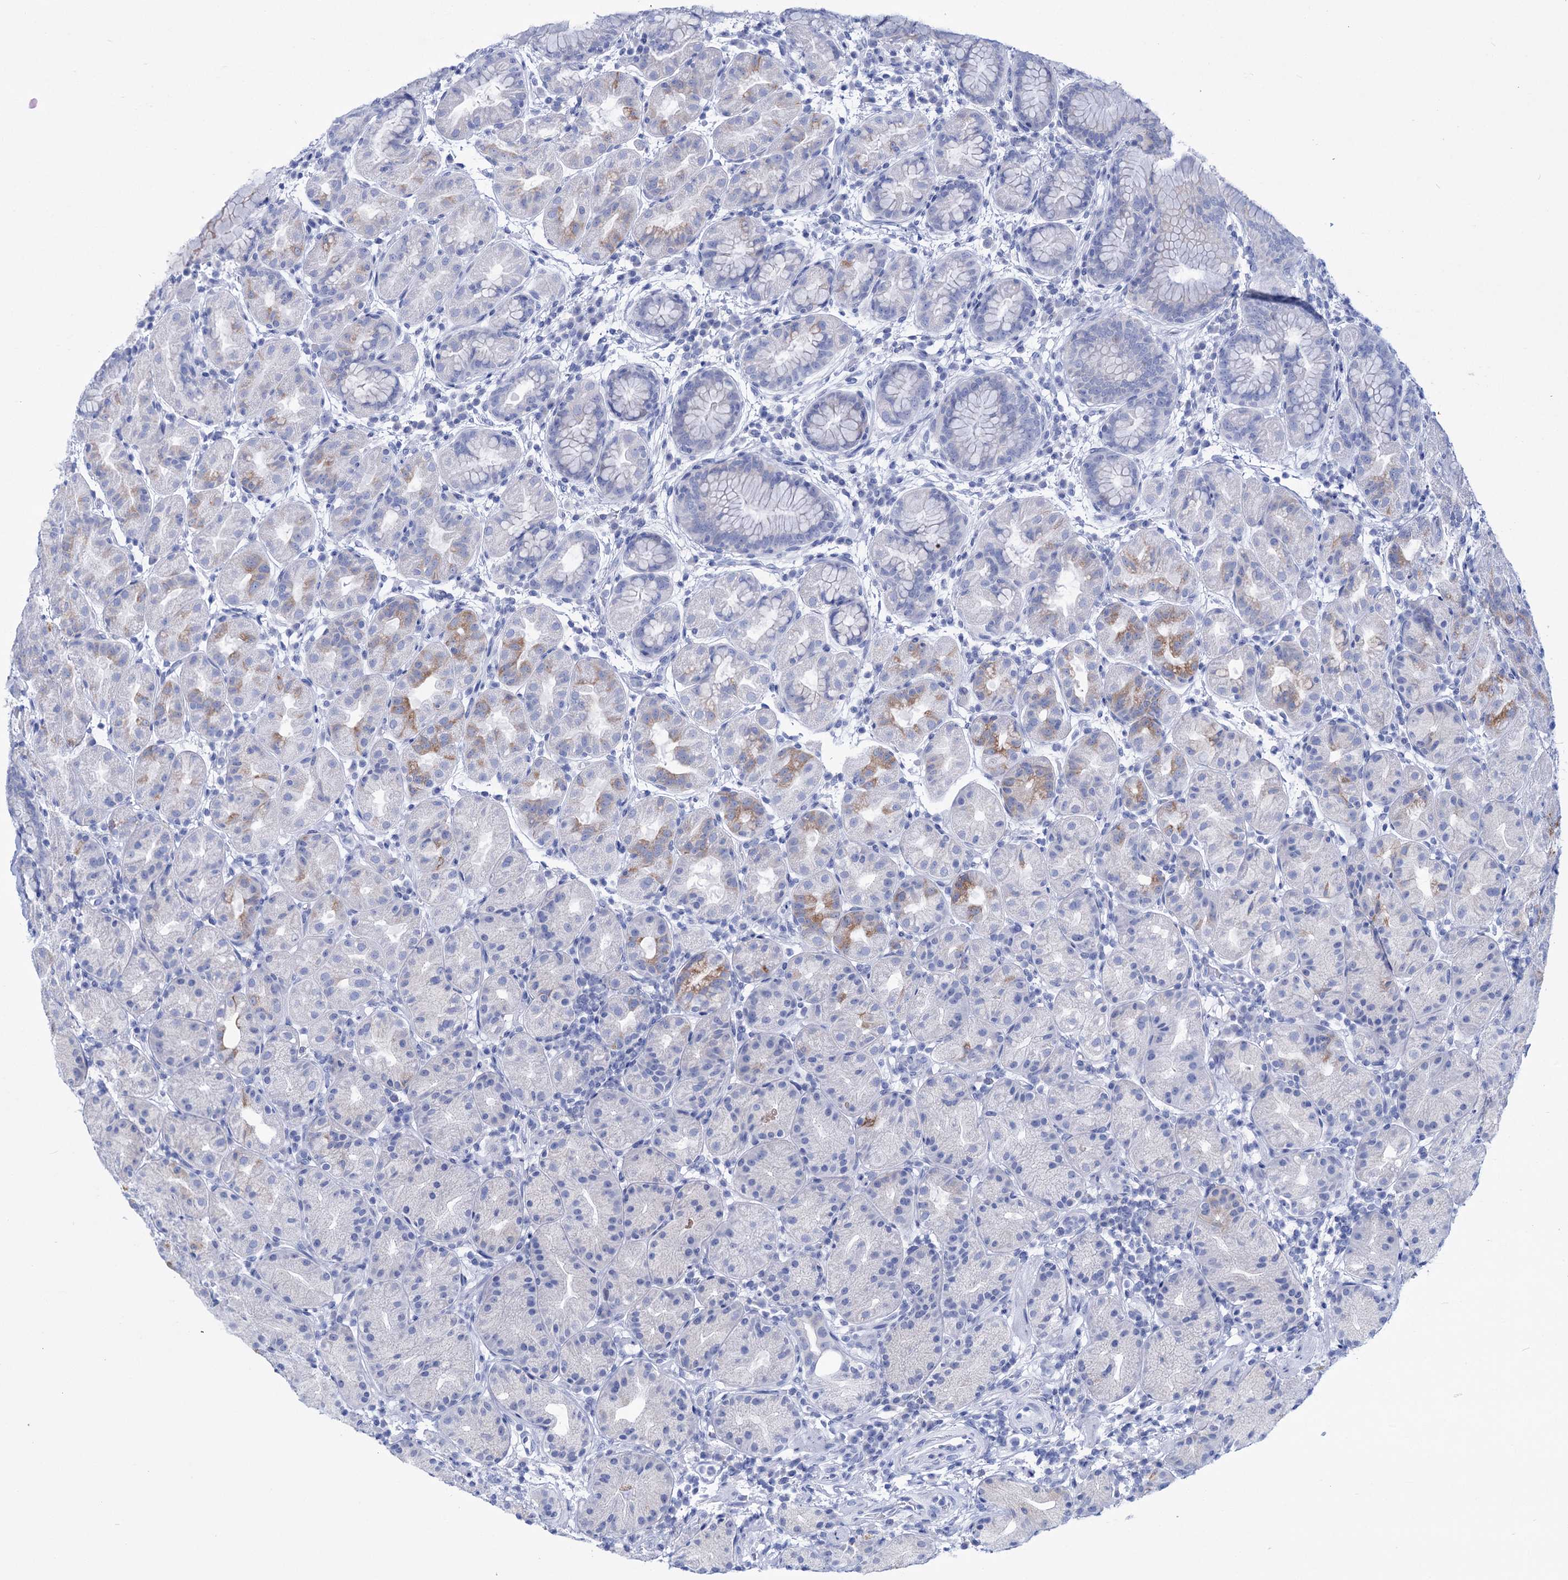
{"staining": {"intensity": "moderate", "quantity": "<25%", "location": "cytoplasmic/membranous"}, "tissue": "stomach", "cell_type": "Glandular cells", "image_type": "normal", "snomed": [{"axis": "morphology", "description": "Normal tissue, NOS"}, {"axis": "topography", "description": "Stomach"}], "caption": "Protein analysis of unremarkable stomach demonstrates moderate cytoplasmic/membranous staining in approximately <25% of glandular cells. The protein is stained brown, and the nuclei are stained in blue (DAB (3,3'-diaminobenzidine) IHC with brightfield microscopy, high magnification).", "gene": "FBXW12", "patient": {"sex": "female", "age": 79}}